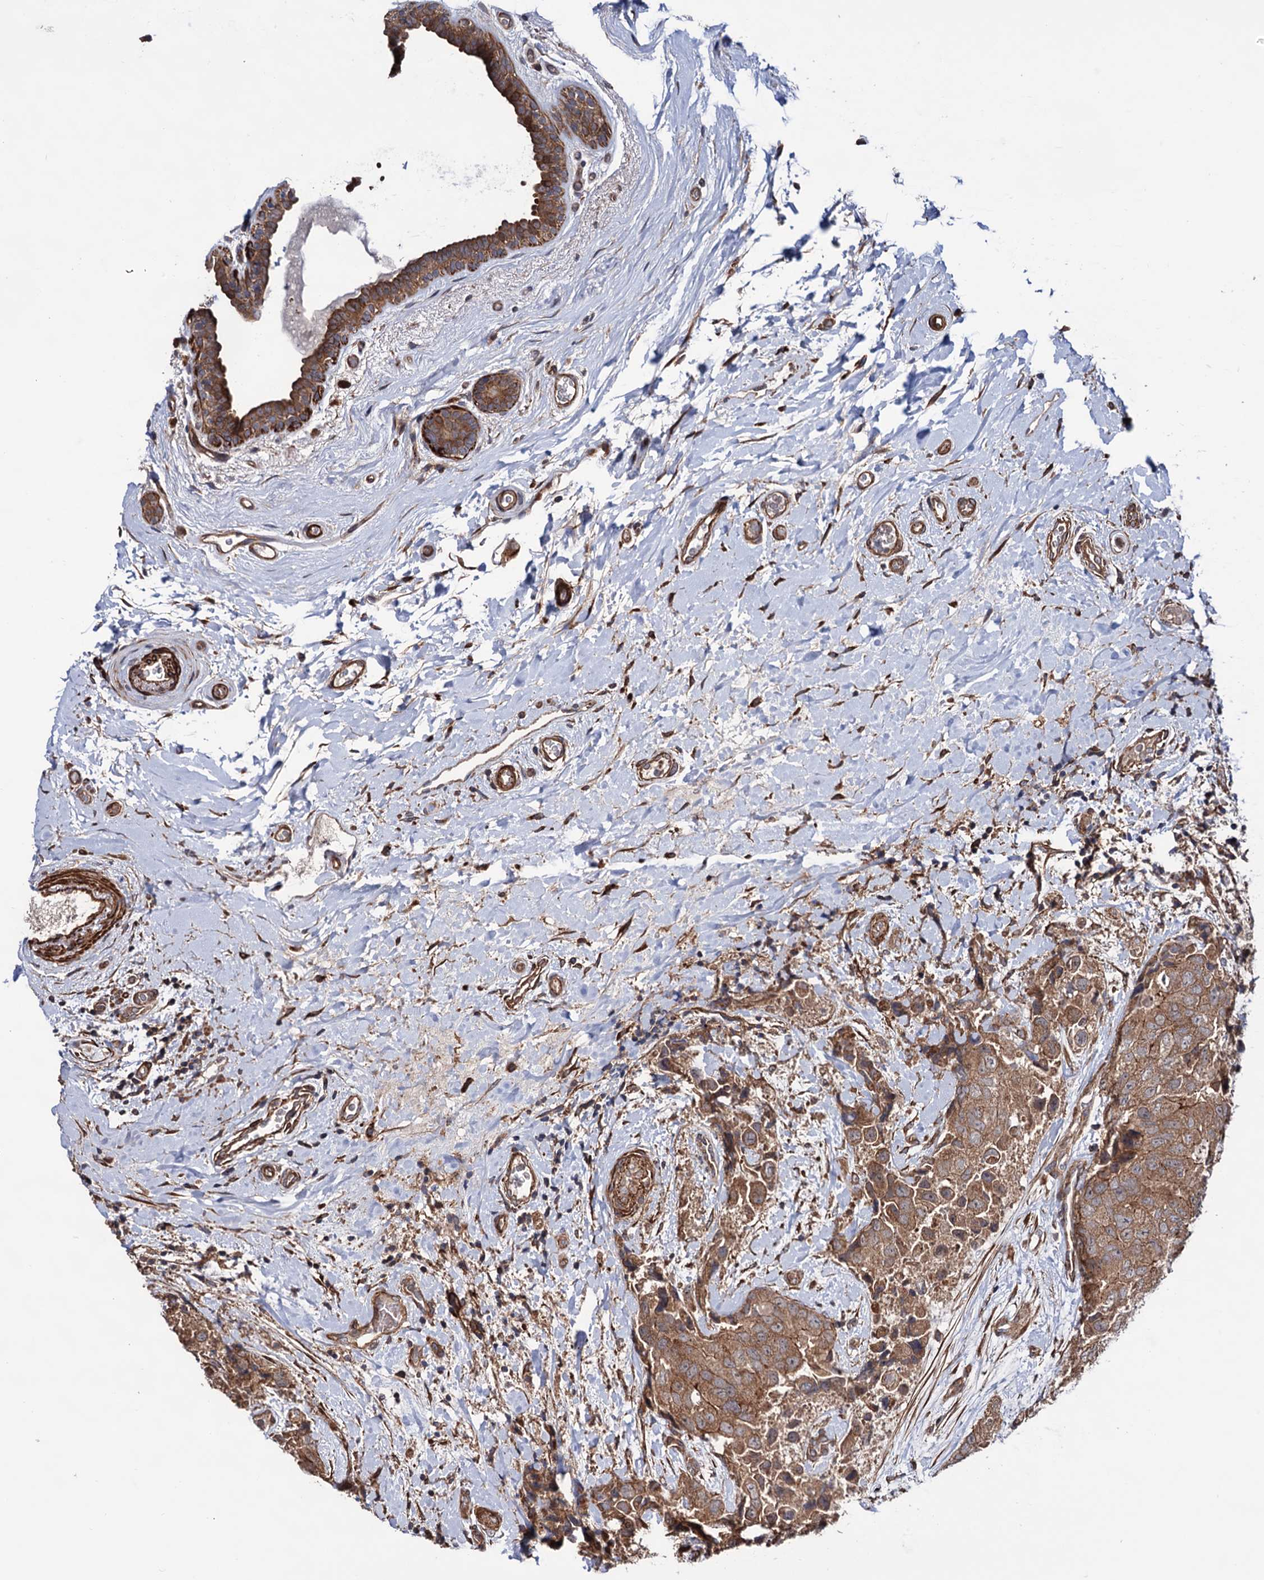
{"staining": {"intensity": "moderate", "quantity": ">75%", "location": "cytoplasmic/membranous"}, "tissue": "breast cancer", "cell_type": "Tumor cells", "image_type": "cancer", "snomed": [{"axis": "morphology", "description": "Duct carcinoma"}, {"axis": "topography", "description": "Breast"}], "caption": "Immunohistochemical staining of breast cancer (intraductal carcinoma) displays moderate cytoplasmic/membranous protein expression in approximately >75% of tumor cells.", "gene": "FERMT2", "patient": {"sex": "female", "age": 62}}